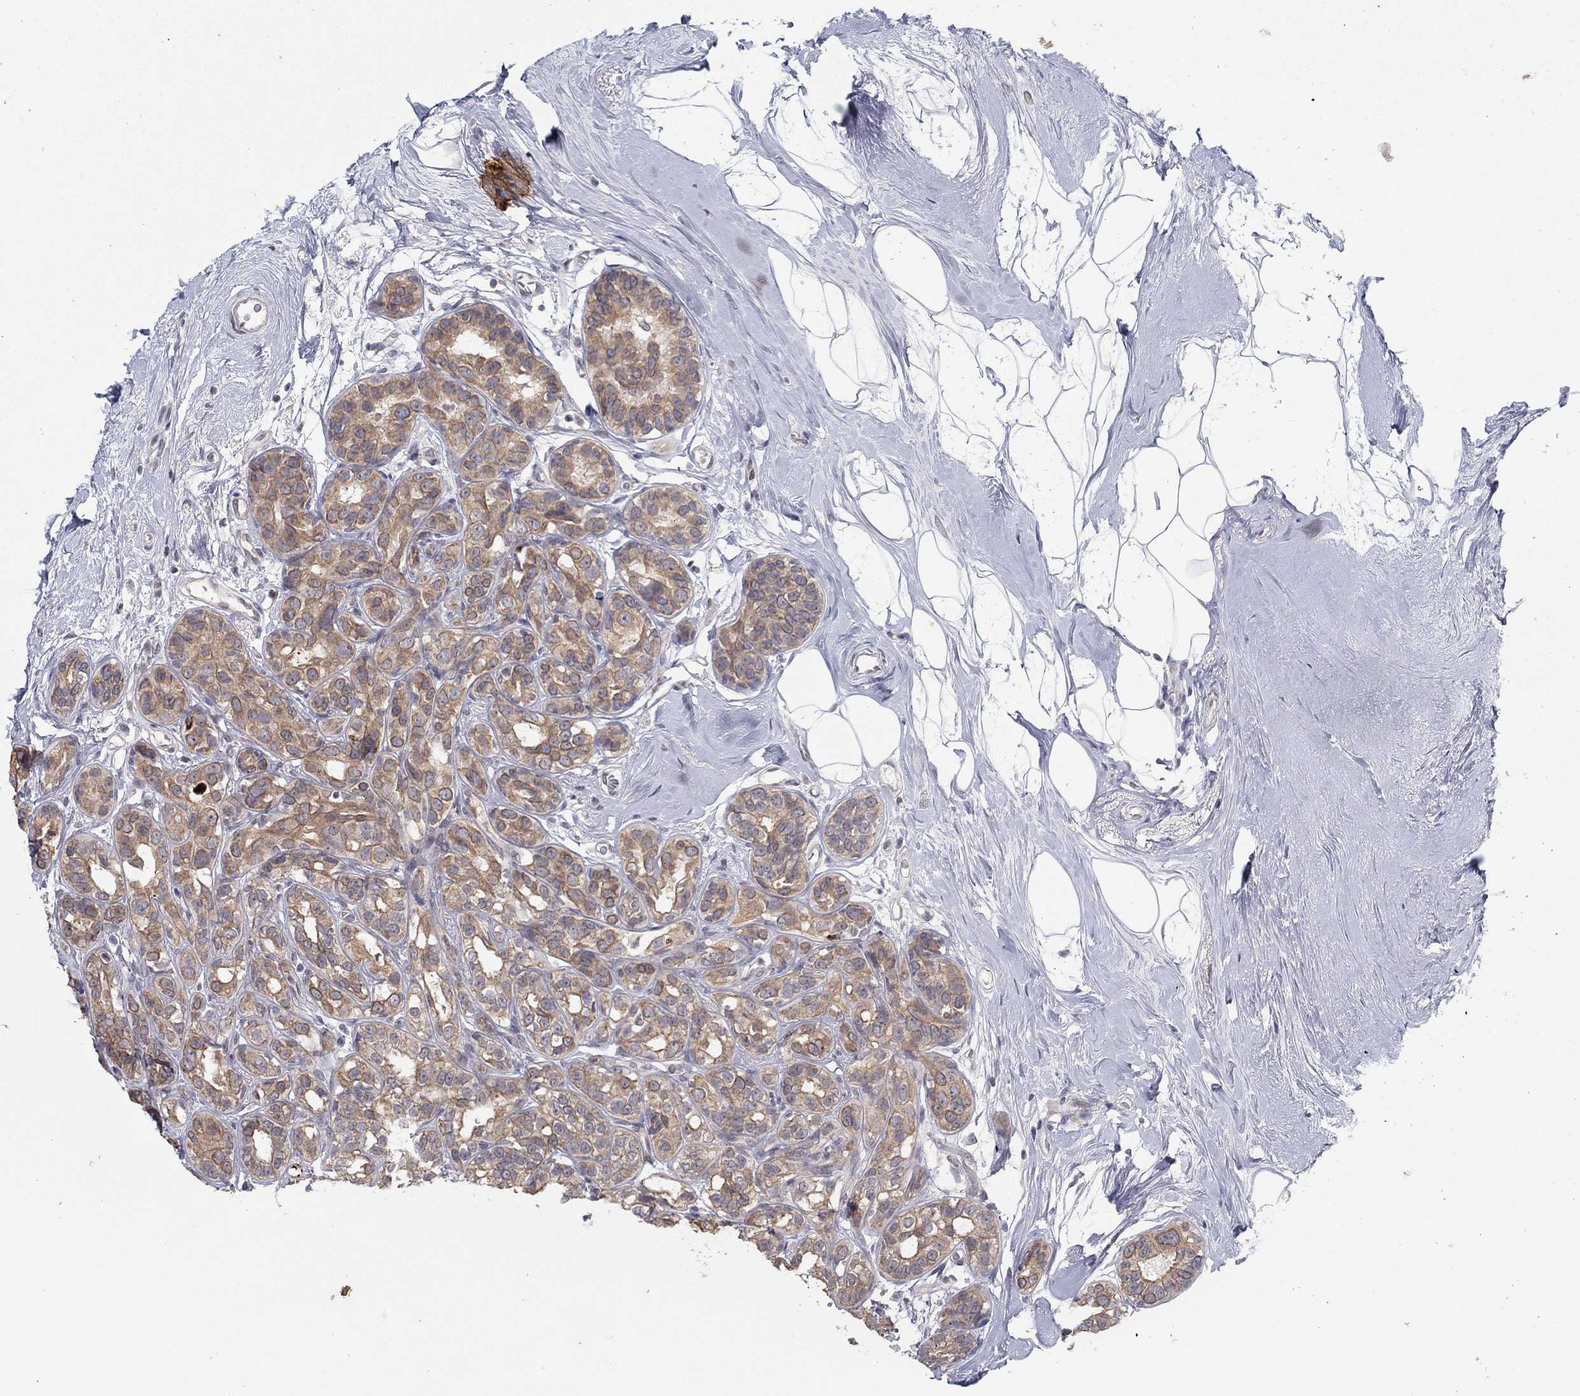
{"staining": {"intensity": "moderate", "quantity": ">75%", "location": "cytoplasmic/membranous"}, "tissue": "breast cancer", "cell_type": "Tumor cells", "image_type": "cancer", "snomed": [{"axis": "morphology", "description": "Duct carcinoma"}, {"axis": "topography", "description": "Breast"}], "caption": "Protein analysis of breast cancer tissue reveals moderate cytoplasmic/membranous positivity in about >75% of tumor cells.", "gene": "SLC22A2", "patient": {"sex": "female", "age": 55}}